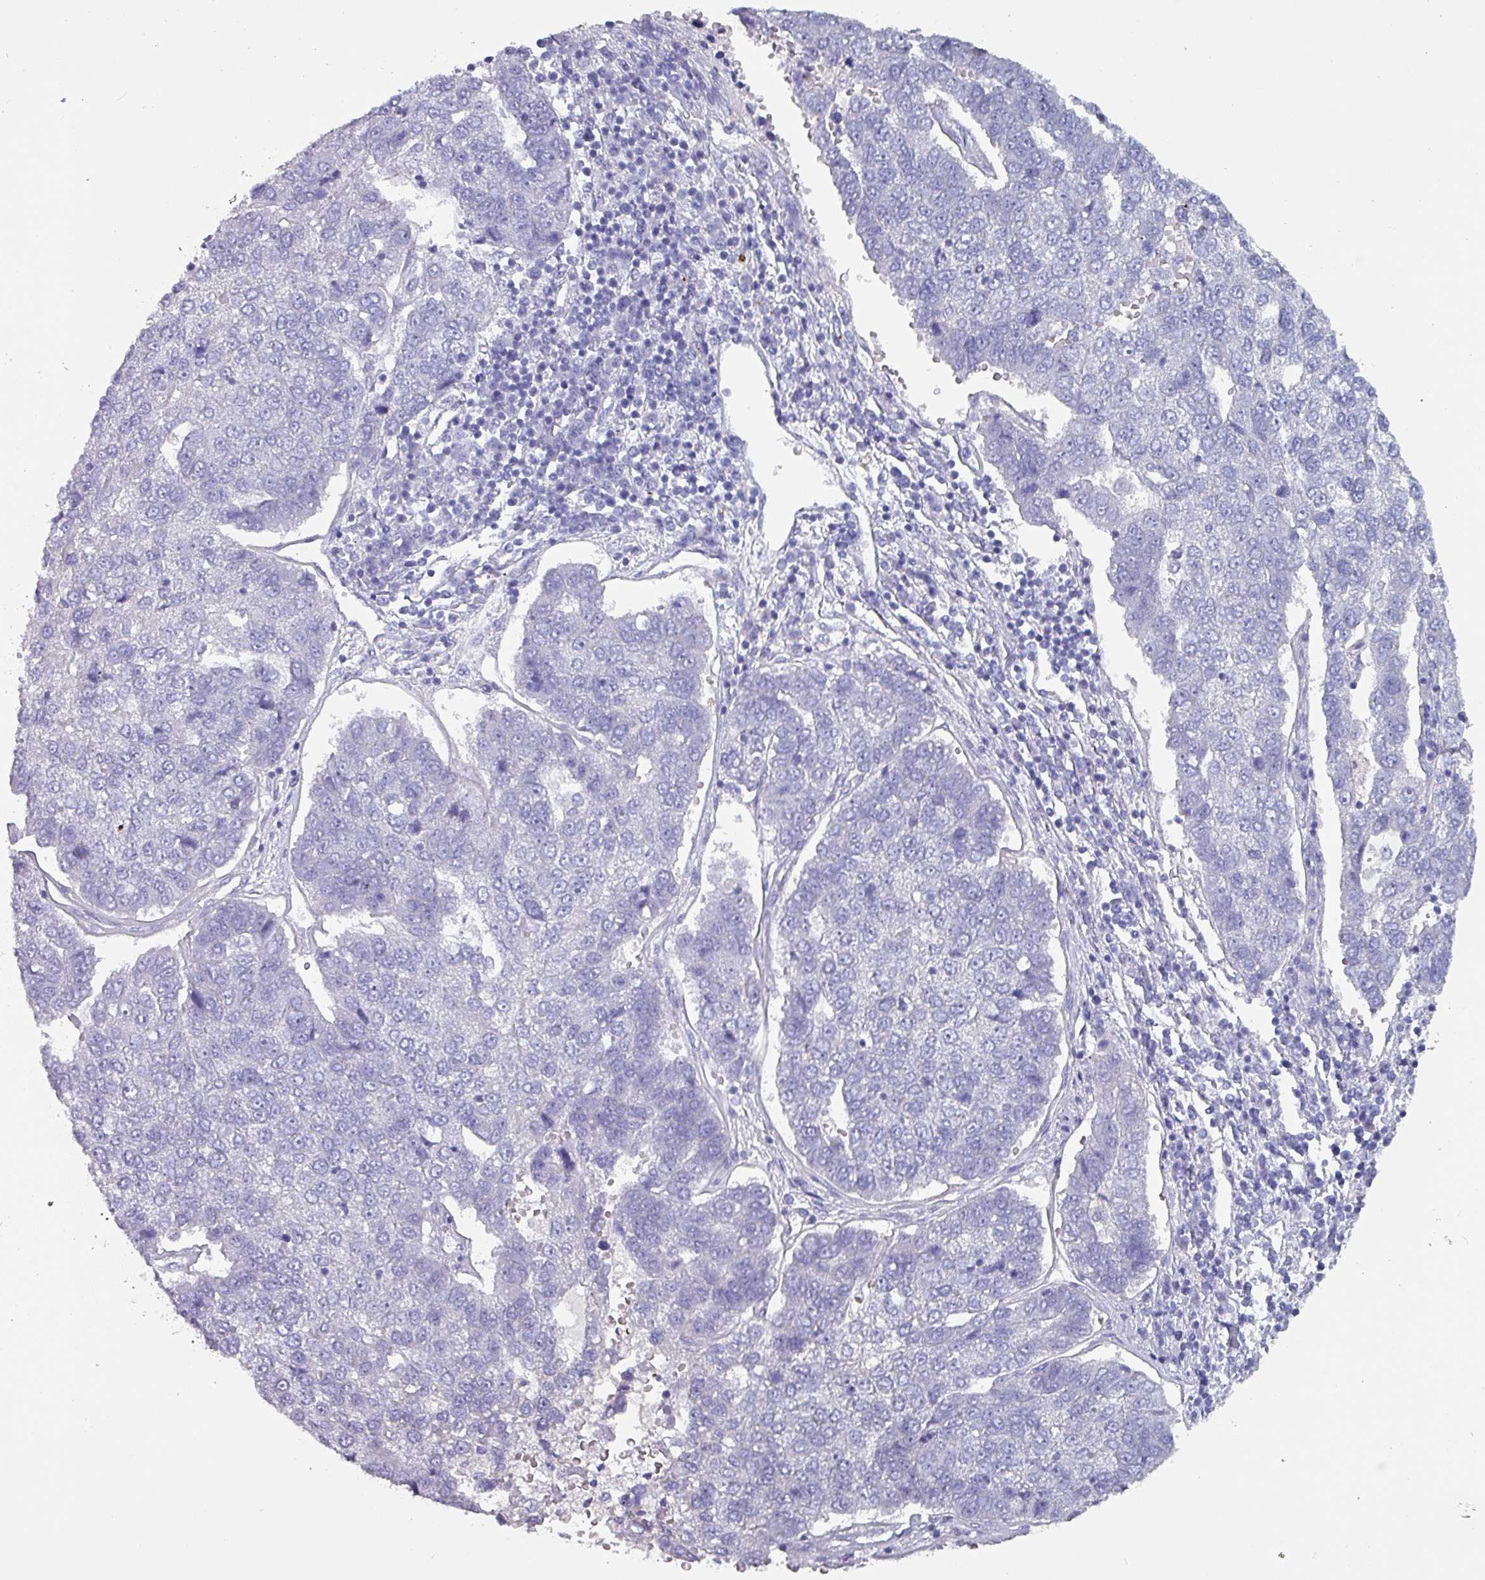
{"staining": {"intensity": "negative", "quantity": "none", "location": "none"}, "tissue": "pancreatic cancer", "cell_type": "Tumor cells", "image_type": "cancer", "snomed": [{"axis": "morphology", "description": "Adenocarcinoma, NOS"}, {"axis": "topography", "description": "Pancreas"}], "caption": "This is an IHC image of pancreatic adenocarcinoma. There is no staining in tumor cells.", "gene": "INS-IGF2", "patient": {"sex": "female", "age": 61}}